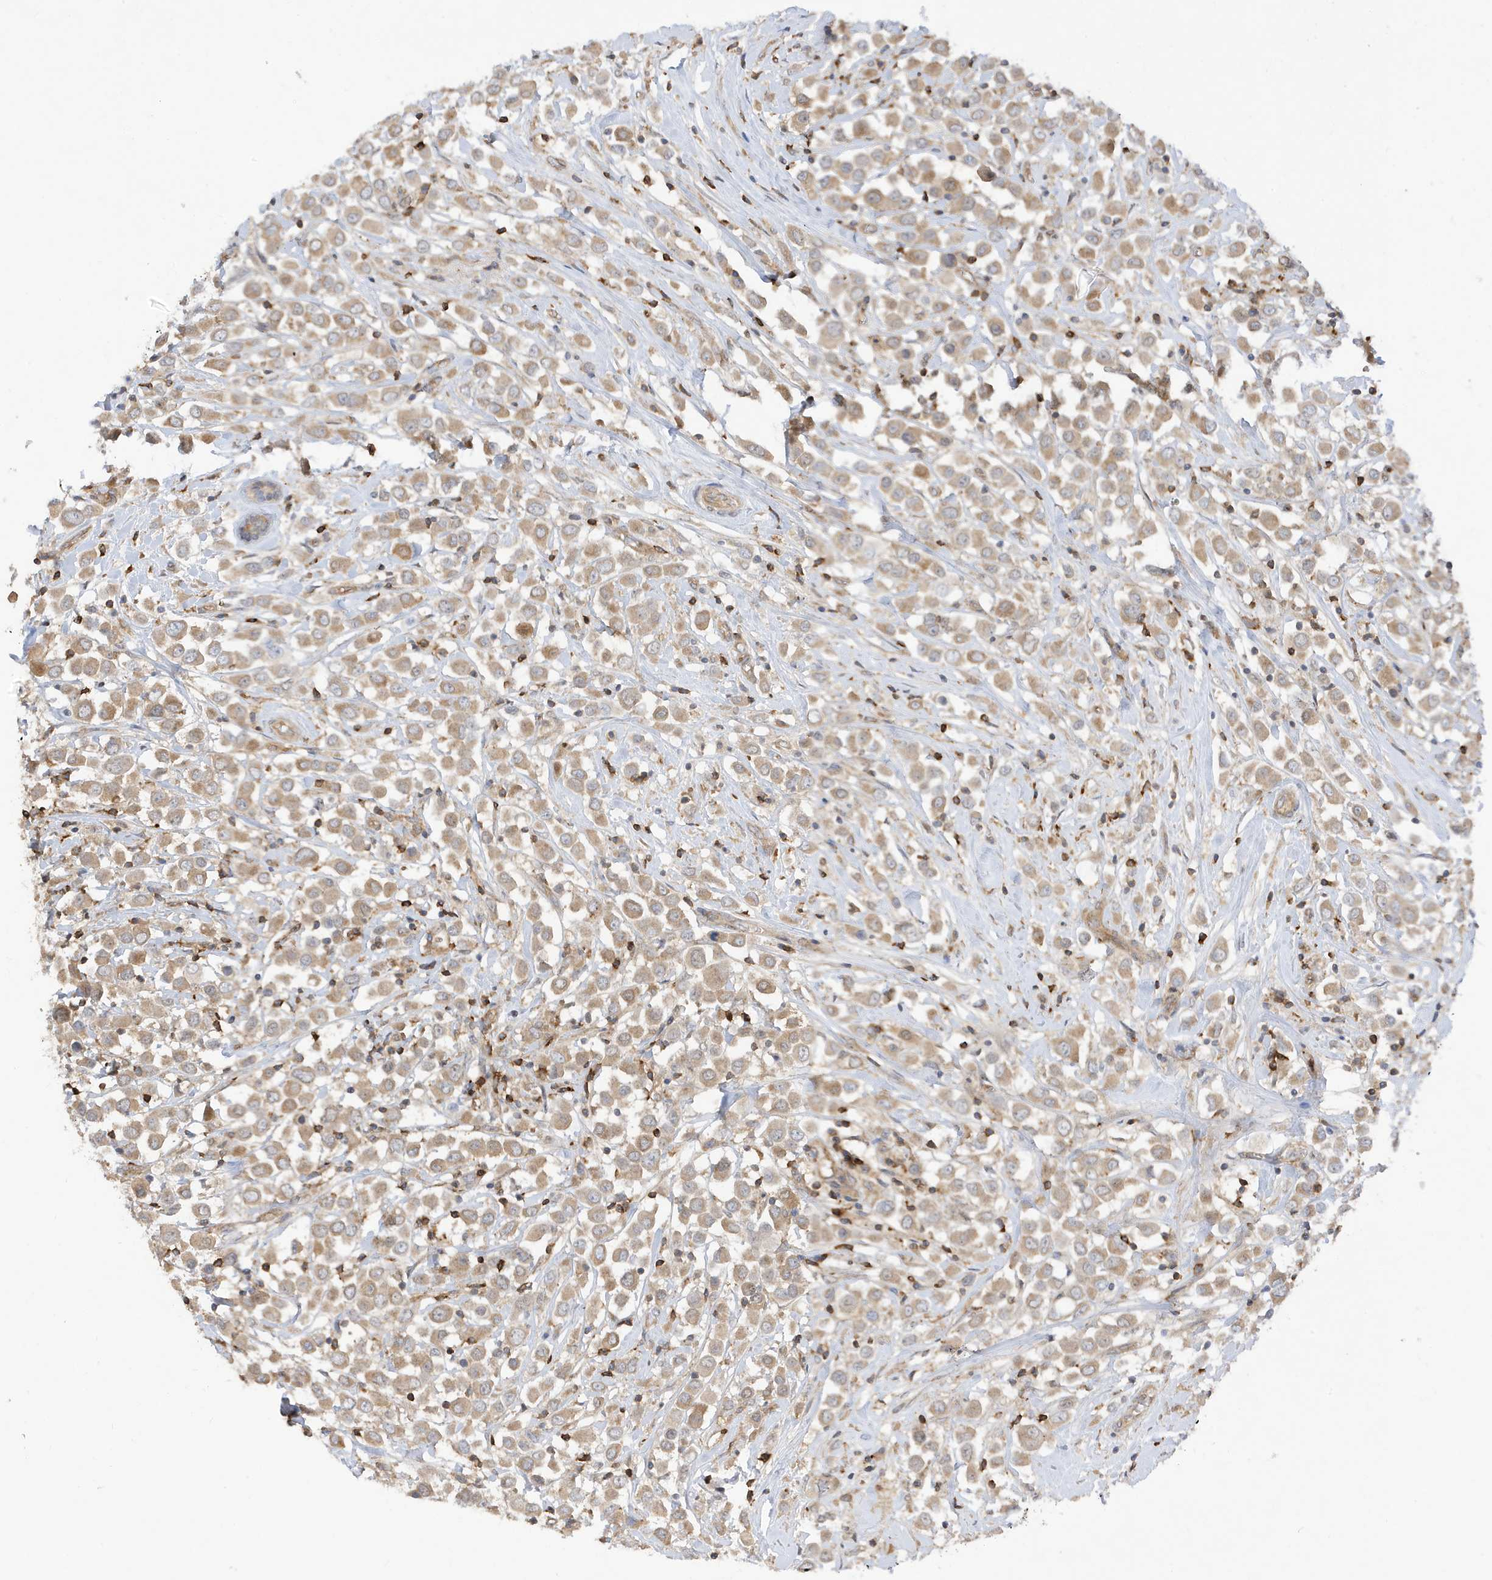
{"staining": {"intensity": "weak", "quantity": ">75%", "location": "cytoplasmic/membranous"}, "tissue": "breast cancer", "cell_type": "Tumor cells", "image_type": "cancer", "snomed": [{"axis": "morphology", "description": "Duct carcinoma"}, {"axis": "topography", "description": "Breast"}], "caption": "Human breast cancer (intraductal carcinoma) stained for a protein (brown) shows weak cytoplasmic/membranous positive expression in approximately >75% of tumor cells.", "gene": "PHACTR2", "patient": {"sex": "female", "age": 61}}